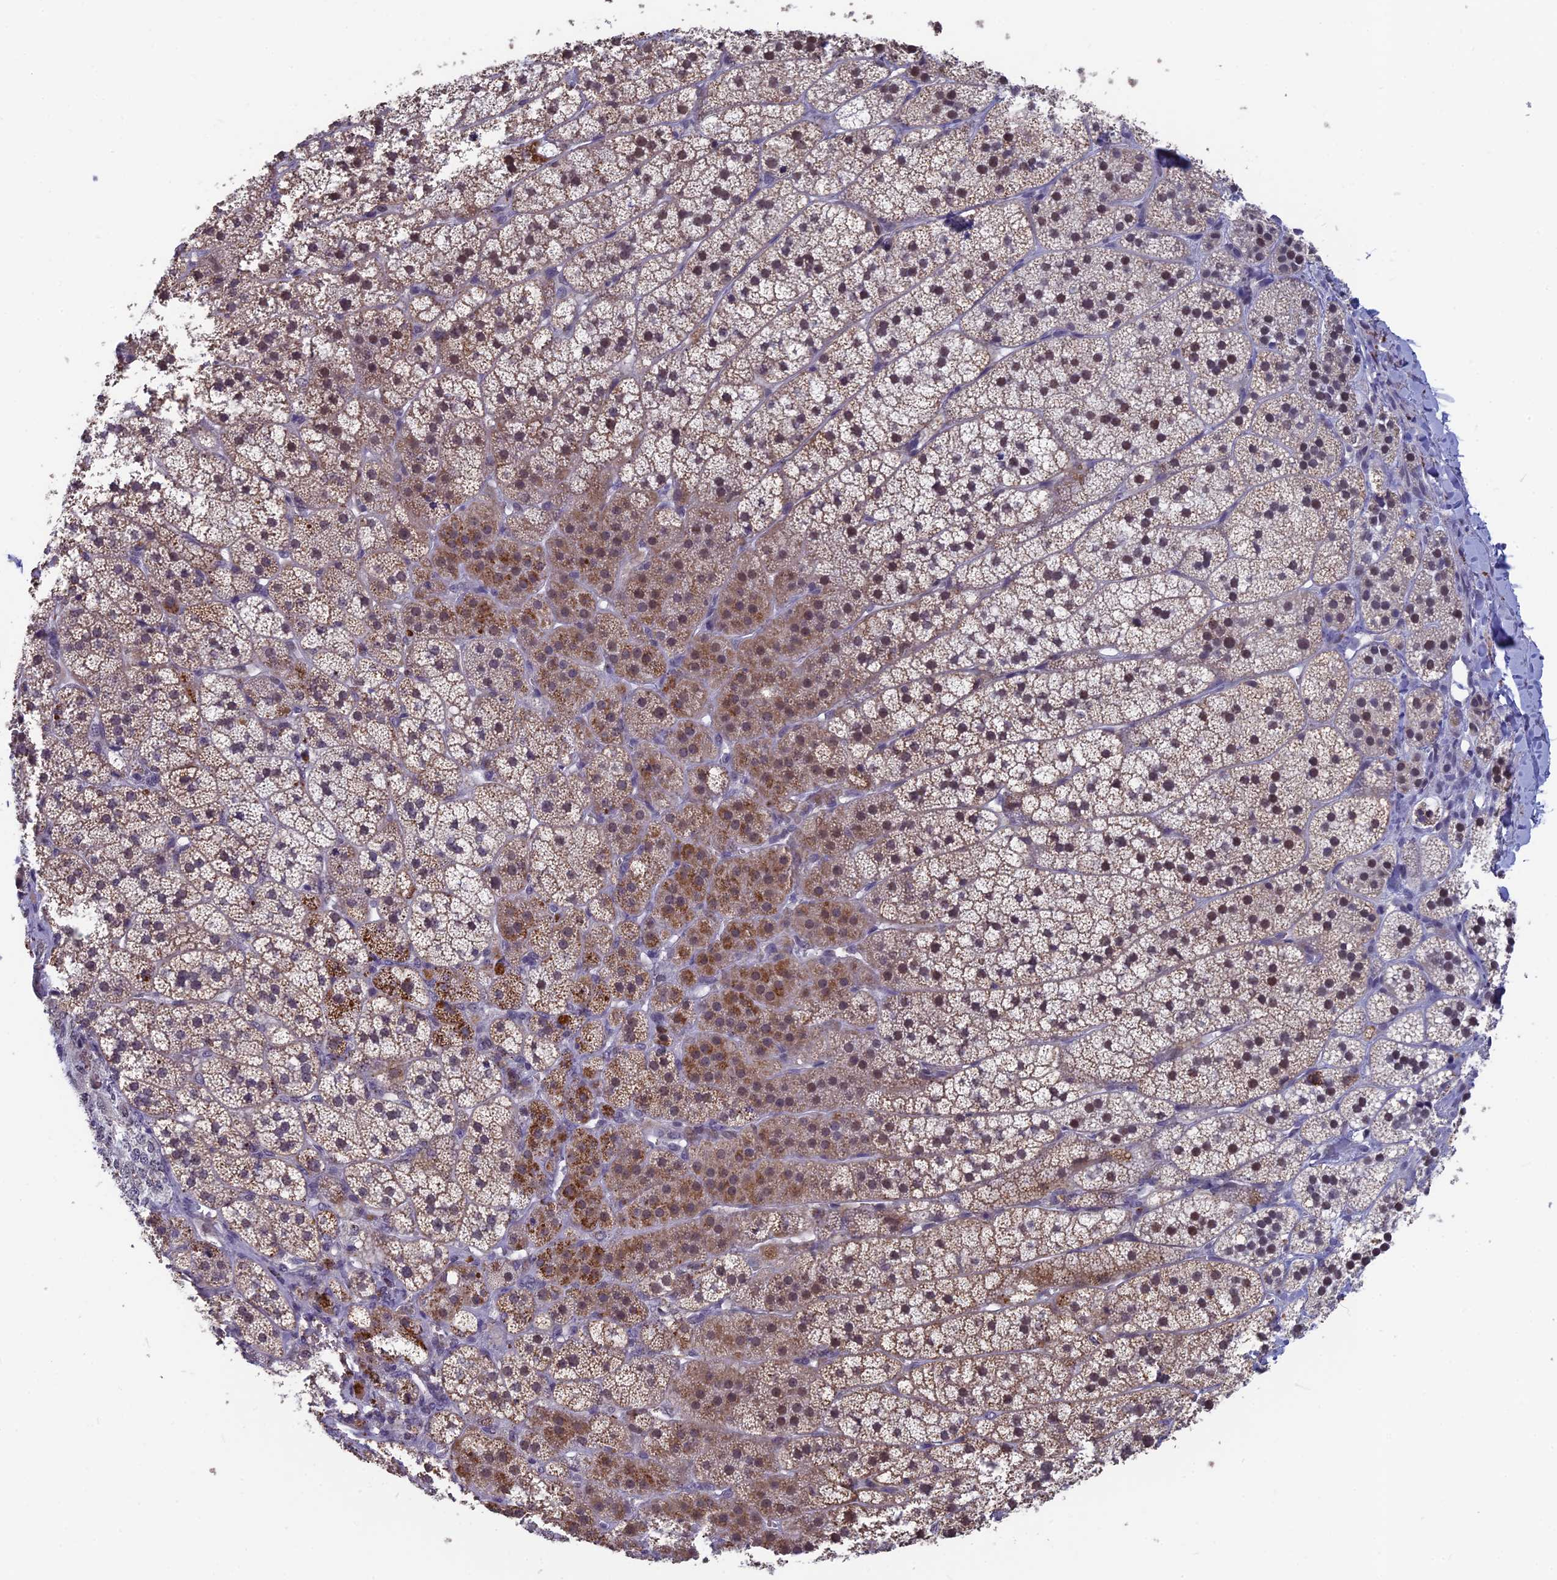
{"staining": {"intensity": "moderate", "quantity": ">75%", "location": "cytoplasmic/membranous,nuclear"}, "tissue": "adrenal gland", "cell_type": "Glandular cells", "image_type": "normal", "snomed": [{"axis": "morphology", "description": "Normal tissue, NOS"}, {"axis": "topography", "description": "Adrenal gland"}], "caption": "This histopathology image reveals benign adrenal gland stained with immunohistochemistry (IHC) to label a protein in brown. The cytoplasmic/membranous,nuclear of glandular cells show moderate positivity for the protein. Nuclei are counter-stained blue.", "gene": "MT", "patient": {"sex": "female", "age": 44}}